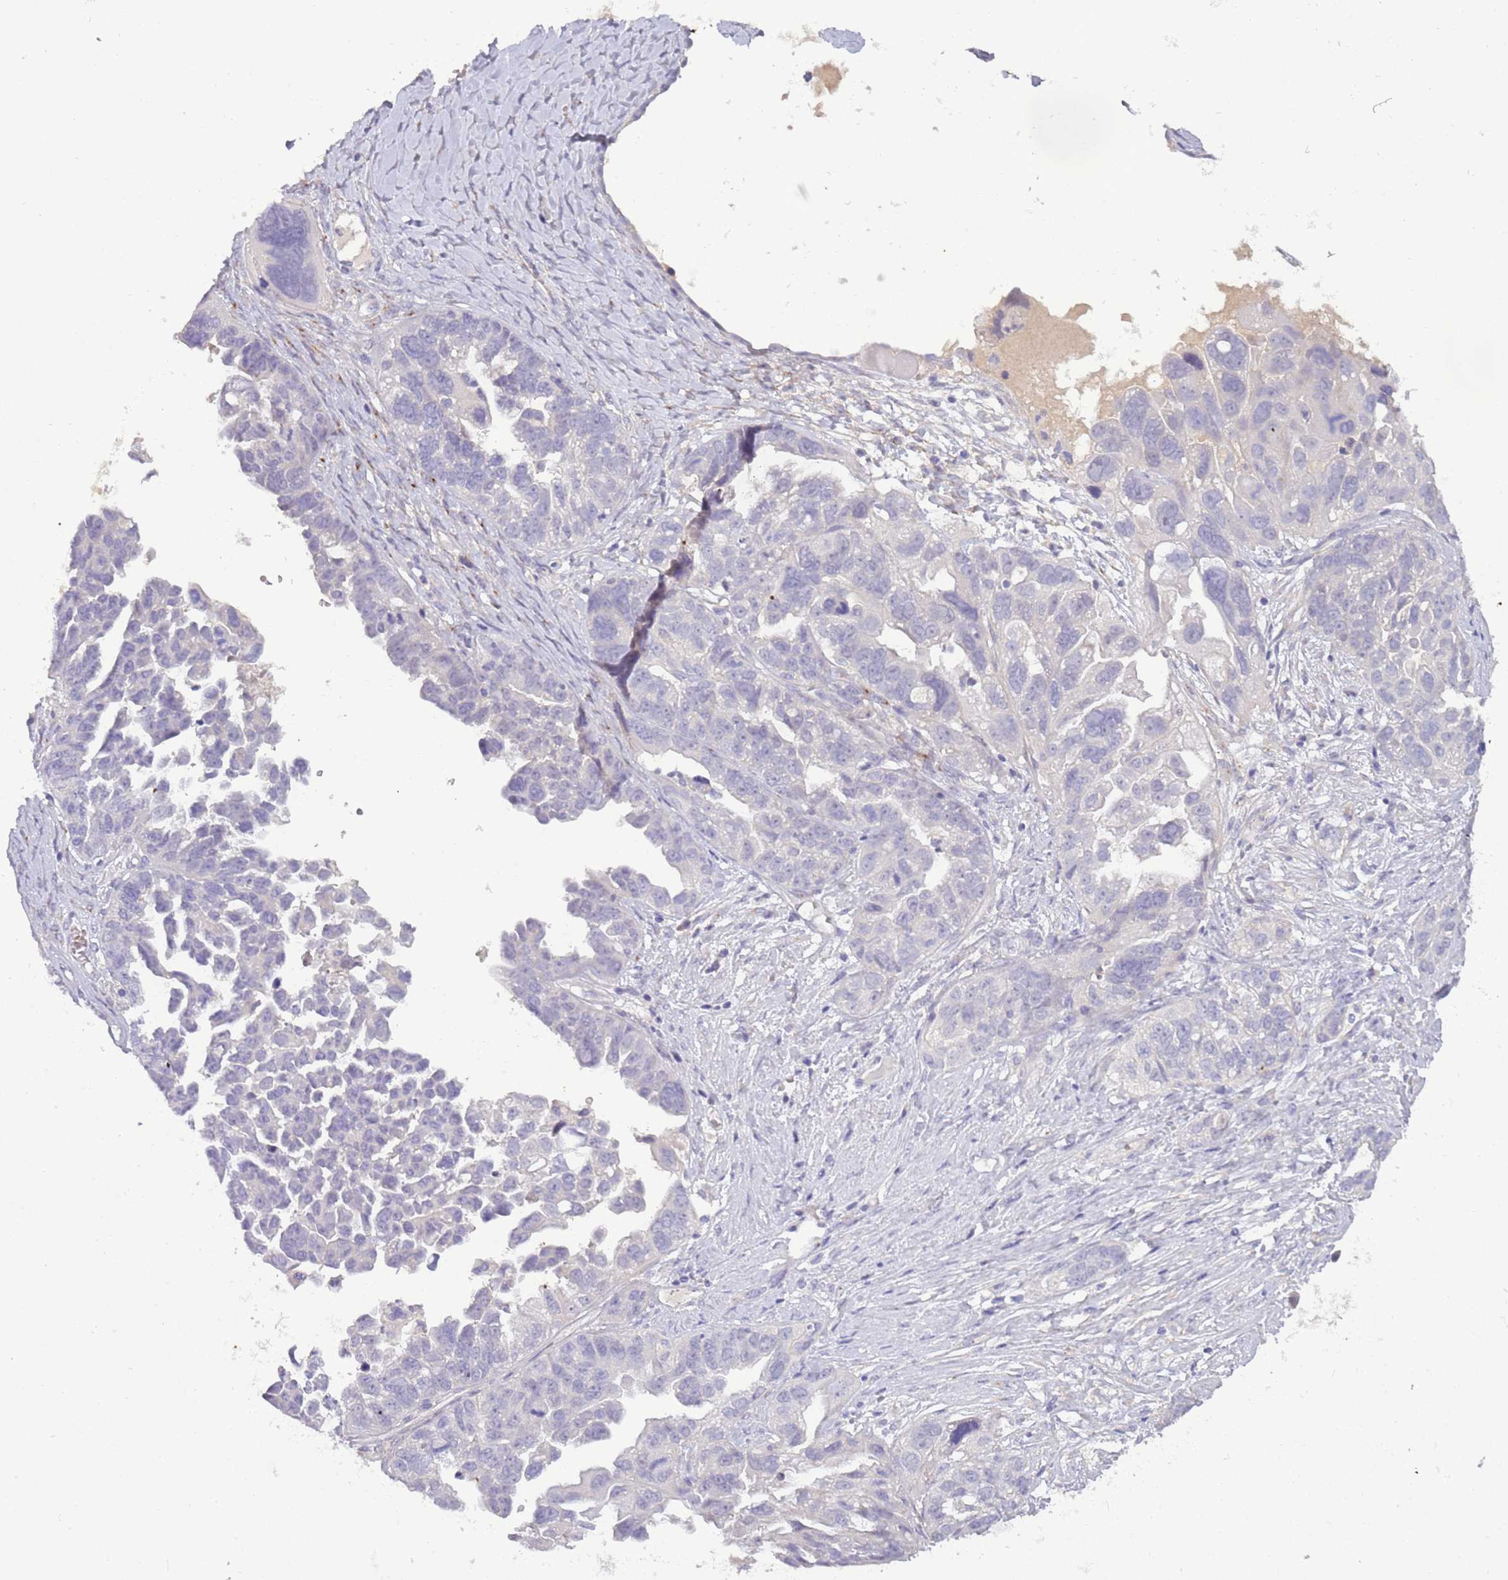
{"staining": {"intensity": "negative", "quantity": "none", "location": "none"}, "tissue": "ovarian cancer", "cell_type": "Tumor cells", "image_type": "cancer", "snomed": [{"axis": "morphology", "description": "Cystadenocarcinoma, serous, NOS"}, {"axis": "topography", "description": "Ovary"}], "caption": "An immunohistochemistry (IHC) photomicrograph of serous cystadenocarcinoma (ovarian) is shown. There is no staining in tumor cells of serous cystadenocarcinoma (ovarian). The staining was performed using DAB to visualize the protein expression in brown, while the nuclei were stained in blue with hematoxylin (Magnification: 20x).", "gene": "CFAP73", "patient": {"sex": "female", "age": 79}}